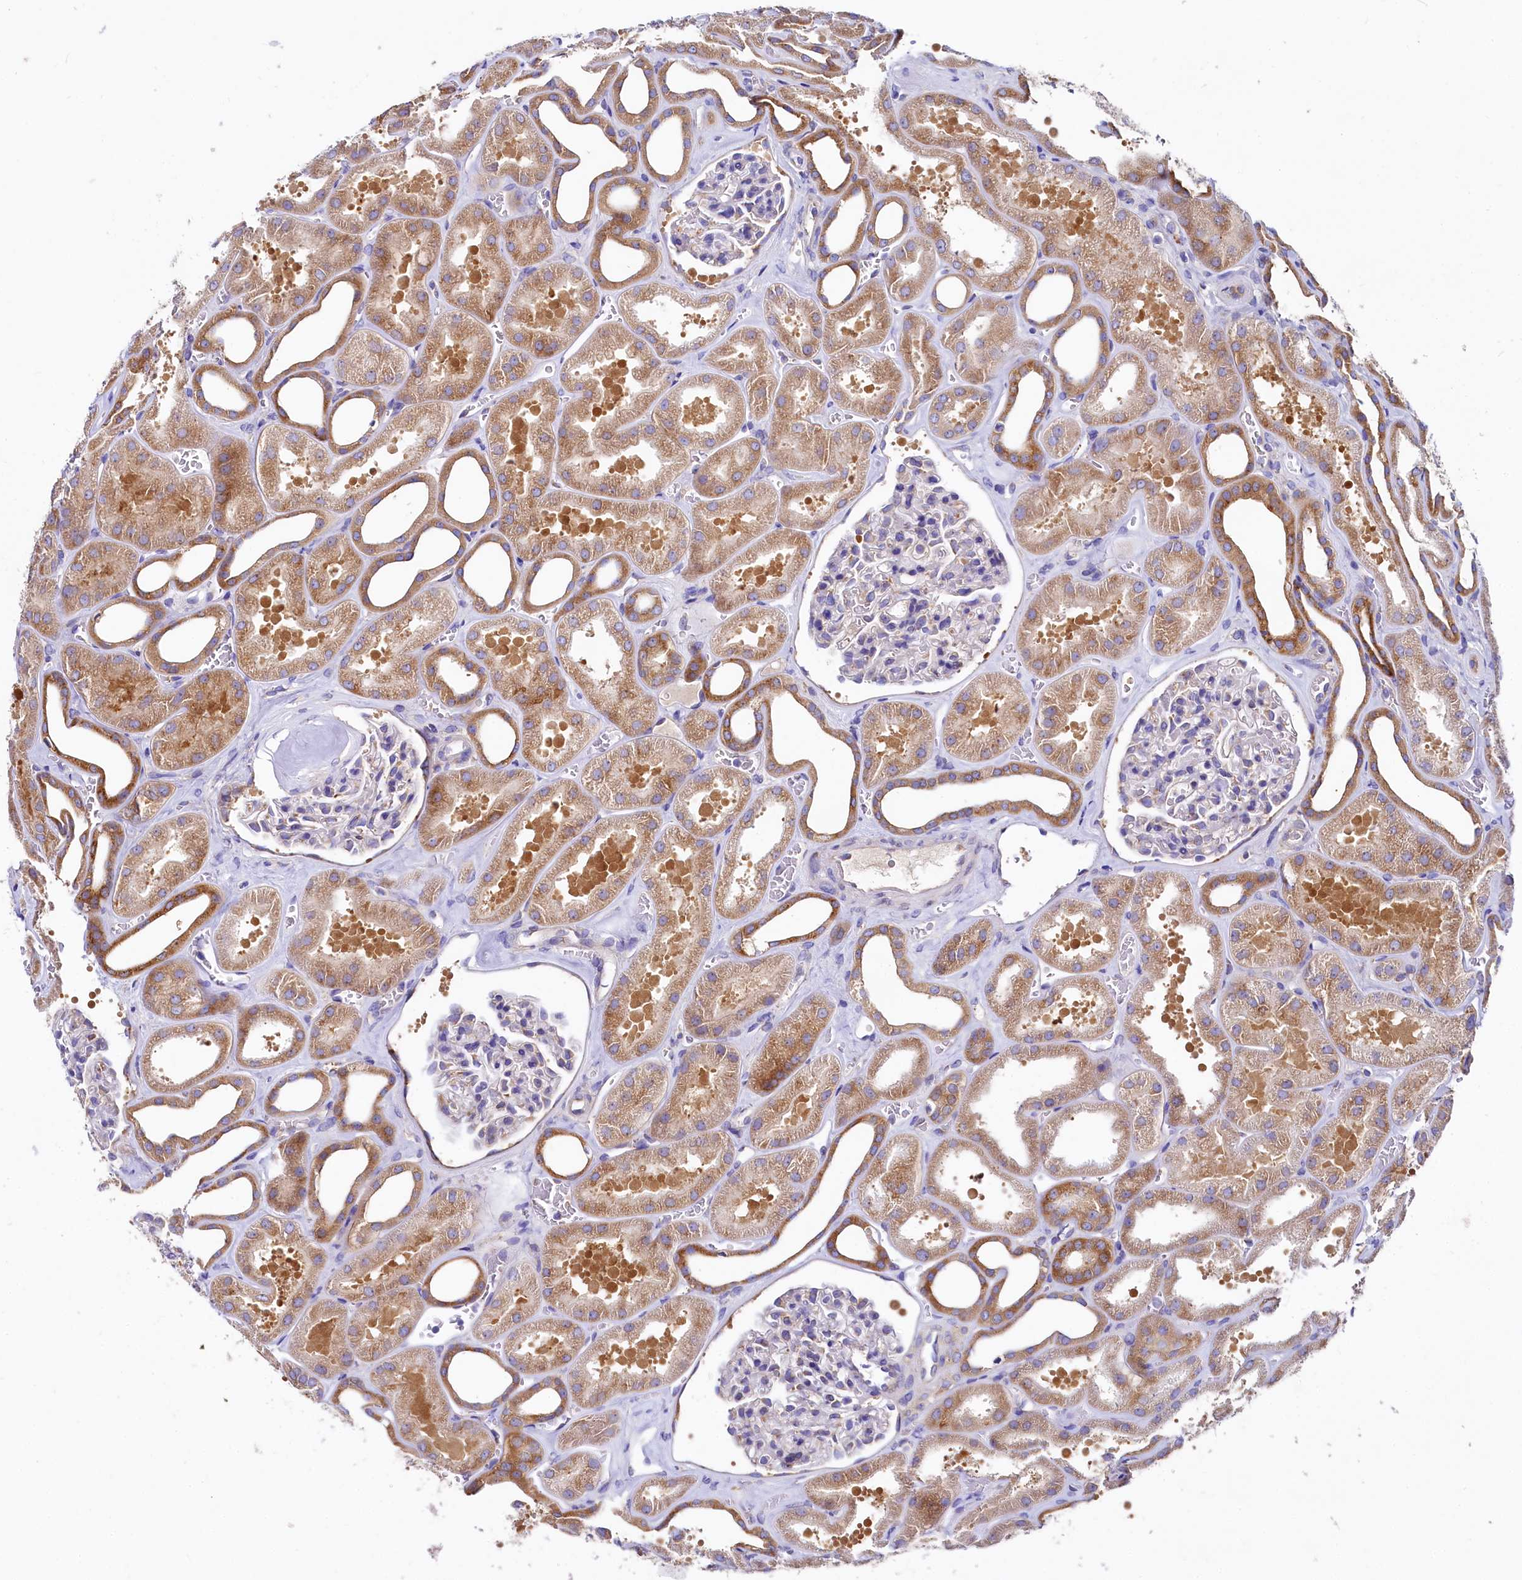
{"staining": {"intensity": "weak", "quantity": "<25%", "location": "cytoplasmic/membranous"}, "tissue": "kidney", "cell_type": "Cells in glomeruli", "image_type": "normal", "snomed": [{"axis": "morphology", "description": "Normal tissue, NOS"}, {"axis": "morphology", "description": "Adenocarcinoma, NOS"}, {"axis": "topography", "description": "Kidney"}], "caption": "This micrograph is of unremarkable kidney stained with IHC to label a protein in brown with the nuclei are counter-stained blue. There is no expression in cells in glomeruli.", "gene": "QARS1", "patient": {"sex": "female", "age": 68}}